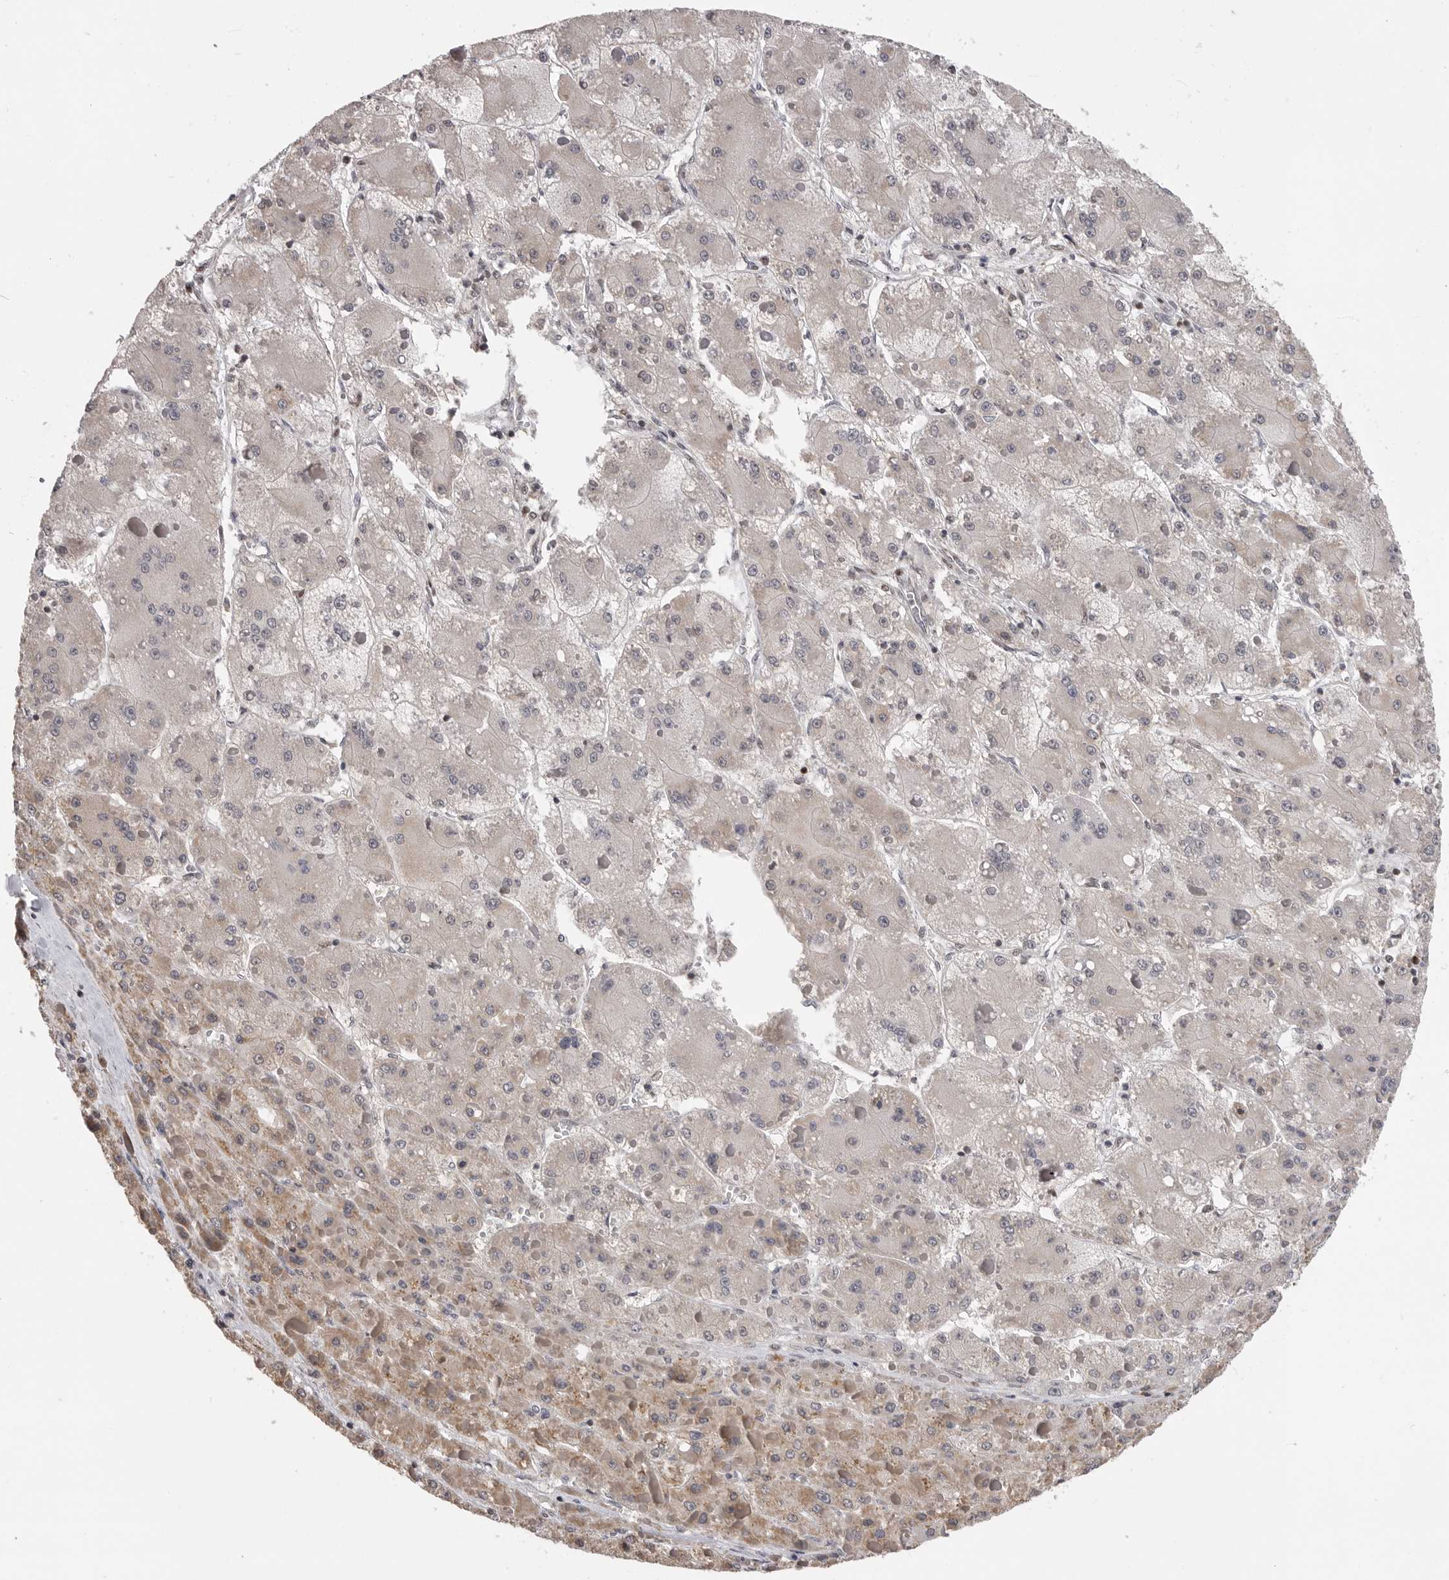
{"staining": {"intensity": "weak", "quantity": ">75%", "location": "cytoplasmic/membranous,nuclear"}, "tissue": "liver cancer", "cell_type": "Tumor cells", "image_type": "cancer", "snomed": [{"axis": "morphology", "description": "Carcinoma, Hepatocellular, NOS"}, {"axis": "topography", "description": "Liver"}], "caption": "The immunohistochemical stain shows weak cytoplasmic/membranous and nuclear expression in tumor cells of hepatocellular carcinoma (liver) tissue. (DAB = brown stain, brightfield microscopy at high magnification).", "gene": "SMARCC1", "patient": {"sex": "female", "age": 73}}